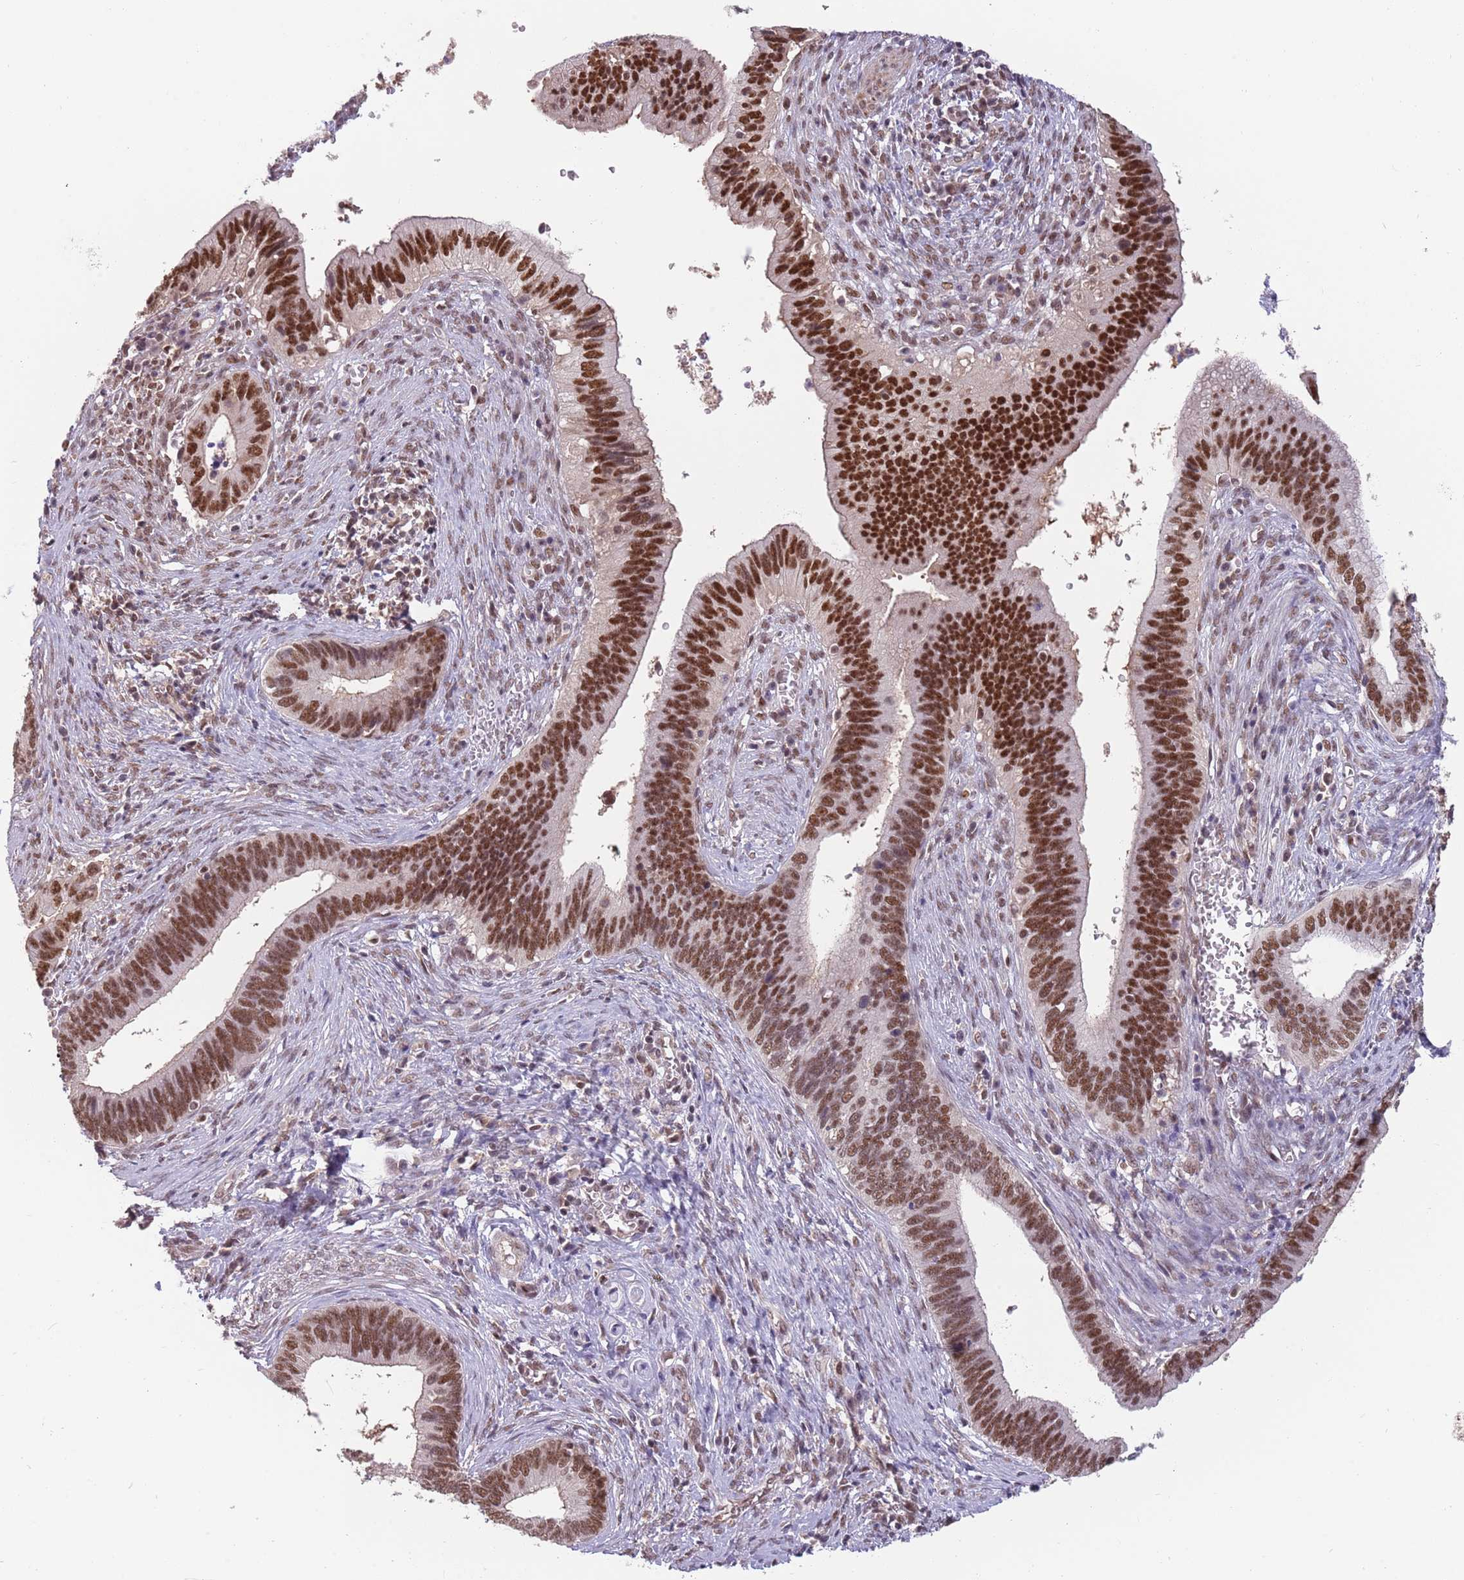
{"staining": {"intensity": "strong", "quantity": ">75%", "location": "nuclear"}, "tissue": "cervical cancer", "cell_type": "Tumor cells", "image_type": "cancer", "snomed": [{"axis": "morphology", "description": "Adenocarcinoma, NOS"}, {"axis": "topography", "description": "Cervix"}], "caption": "A histopathology image of cervical adenocarcinoma stained for a protein shows strong nuclear brown staining in tumor cells.", "gene": "ZBTB7A", "patient": {"sex": "female", "age": 42}}